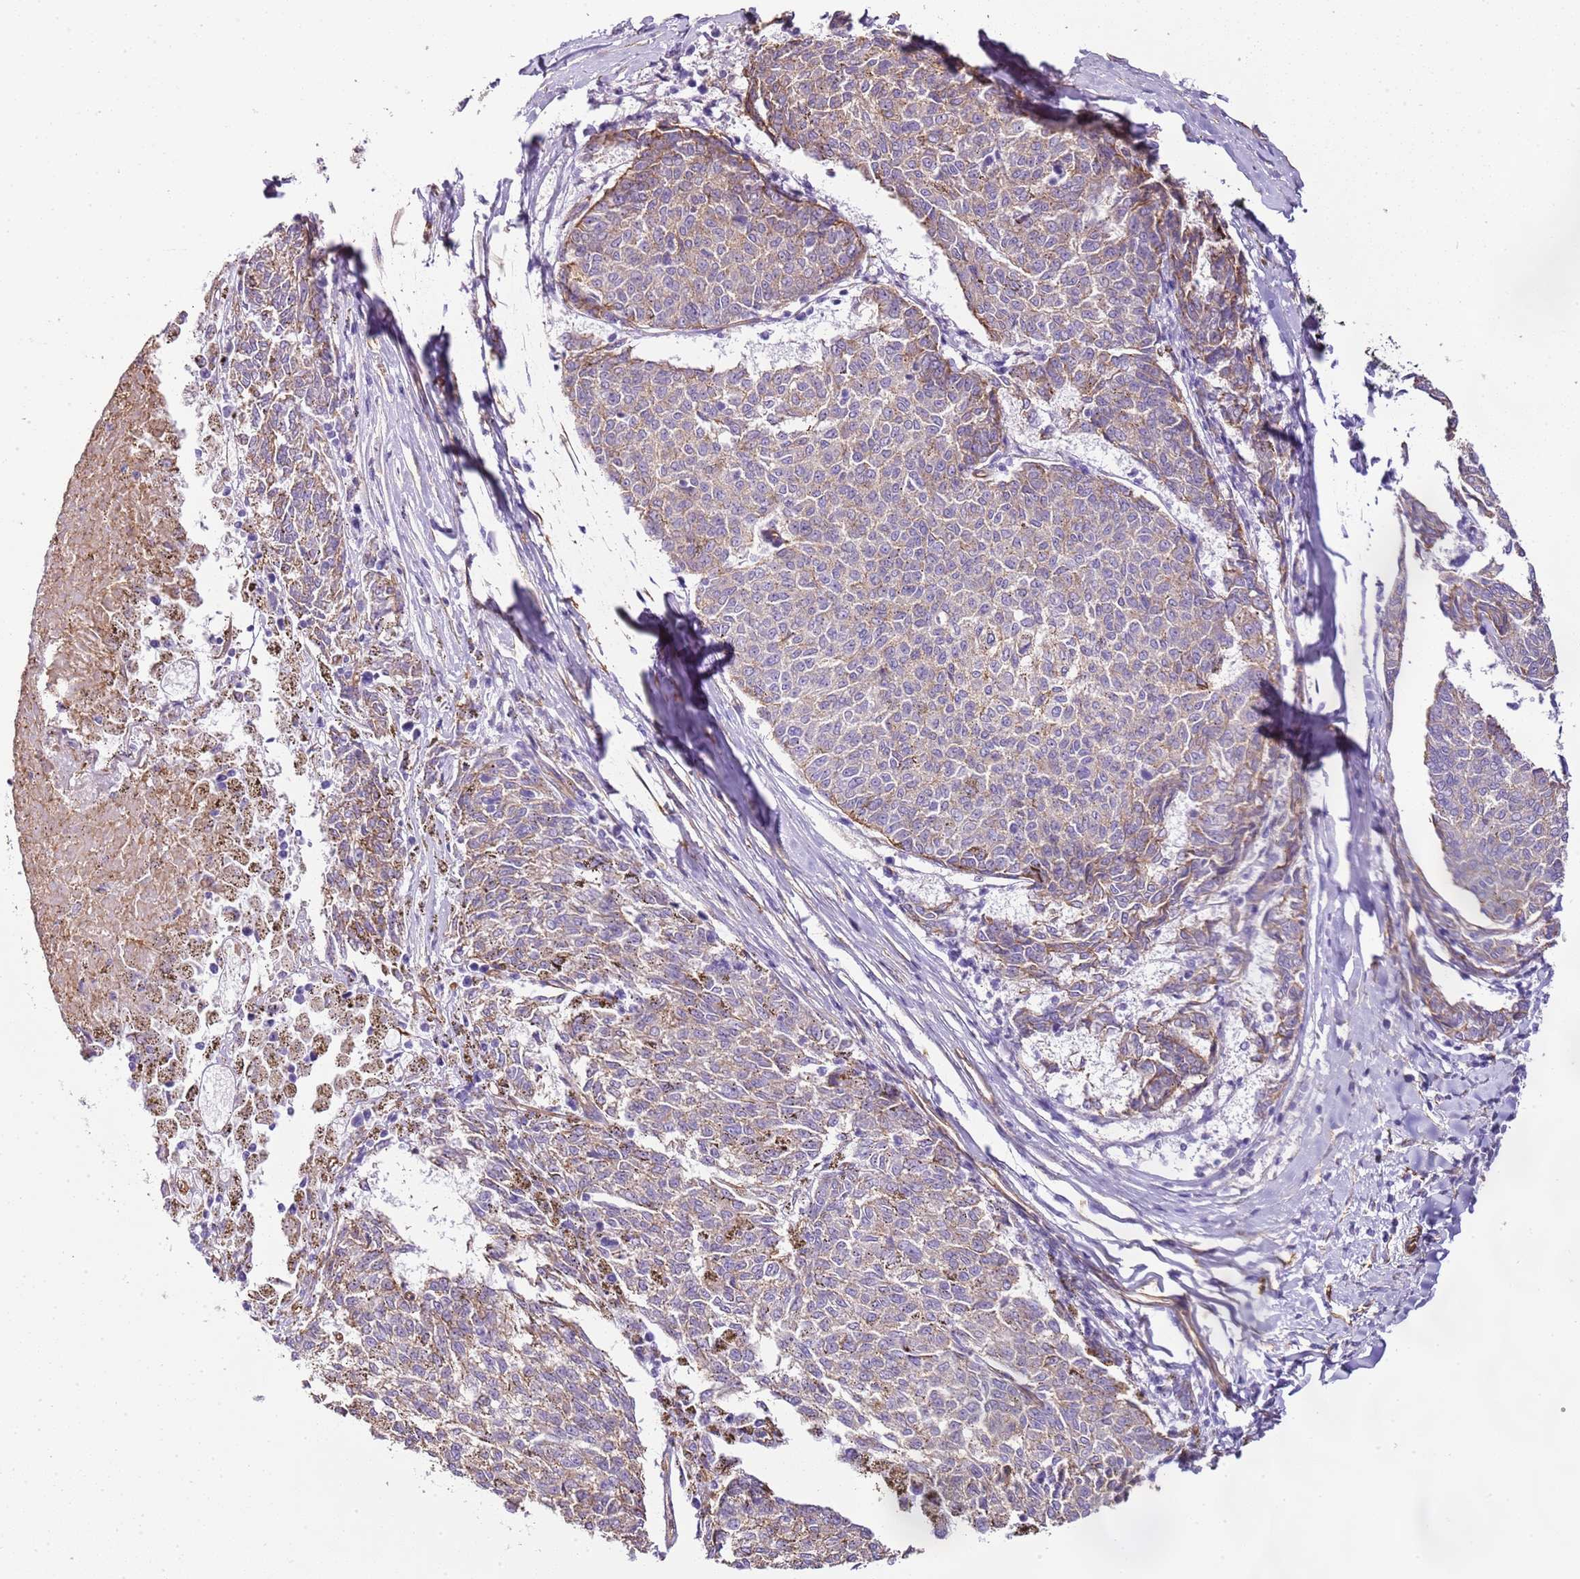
{"staining": {"intensity": "weak", "quantity": "25%-75%", "location": "cytoplasmic/membranous"}, "tissue": "melanoma", "cell_type": "Tumor cells", "image_type": "cancer", "snomed": [{"axis": "morphology", "description": "Malignant melanoma, NOS"}, {"axis": "topography", "description": "Skin"}], "caption": "Immunohistochemistry staining of malignant melanoma, which shows low levels of weak cytoplasmic/membranous staining in approximately 25%-75% of tumor cells indicating weak cytoplasmic/membranous protein expression. The staining was performed using DAB (brown) for protein detection and nuclei were counterstained in hematoxylin (blue).", "gene": "CTDSPL", "patient": {"sex": "female", "age": 72}}